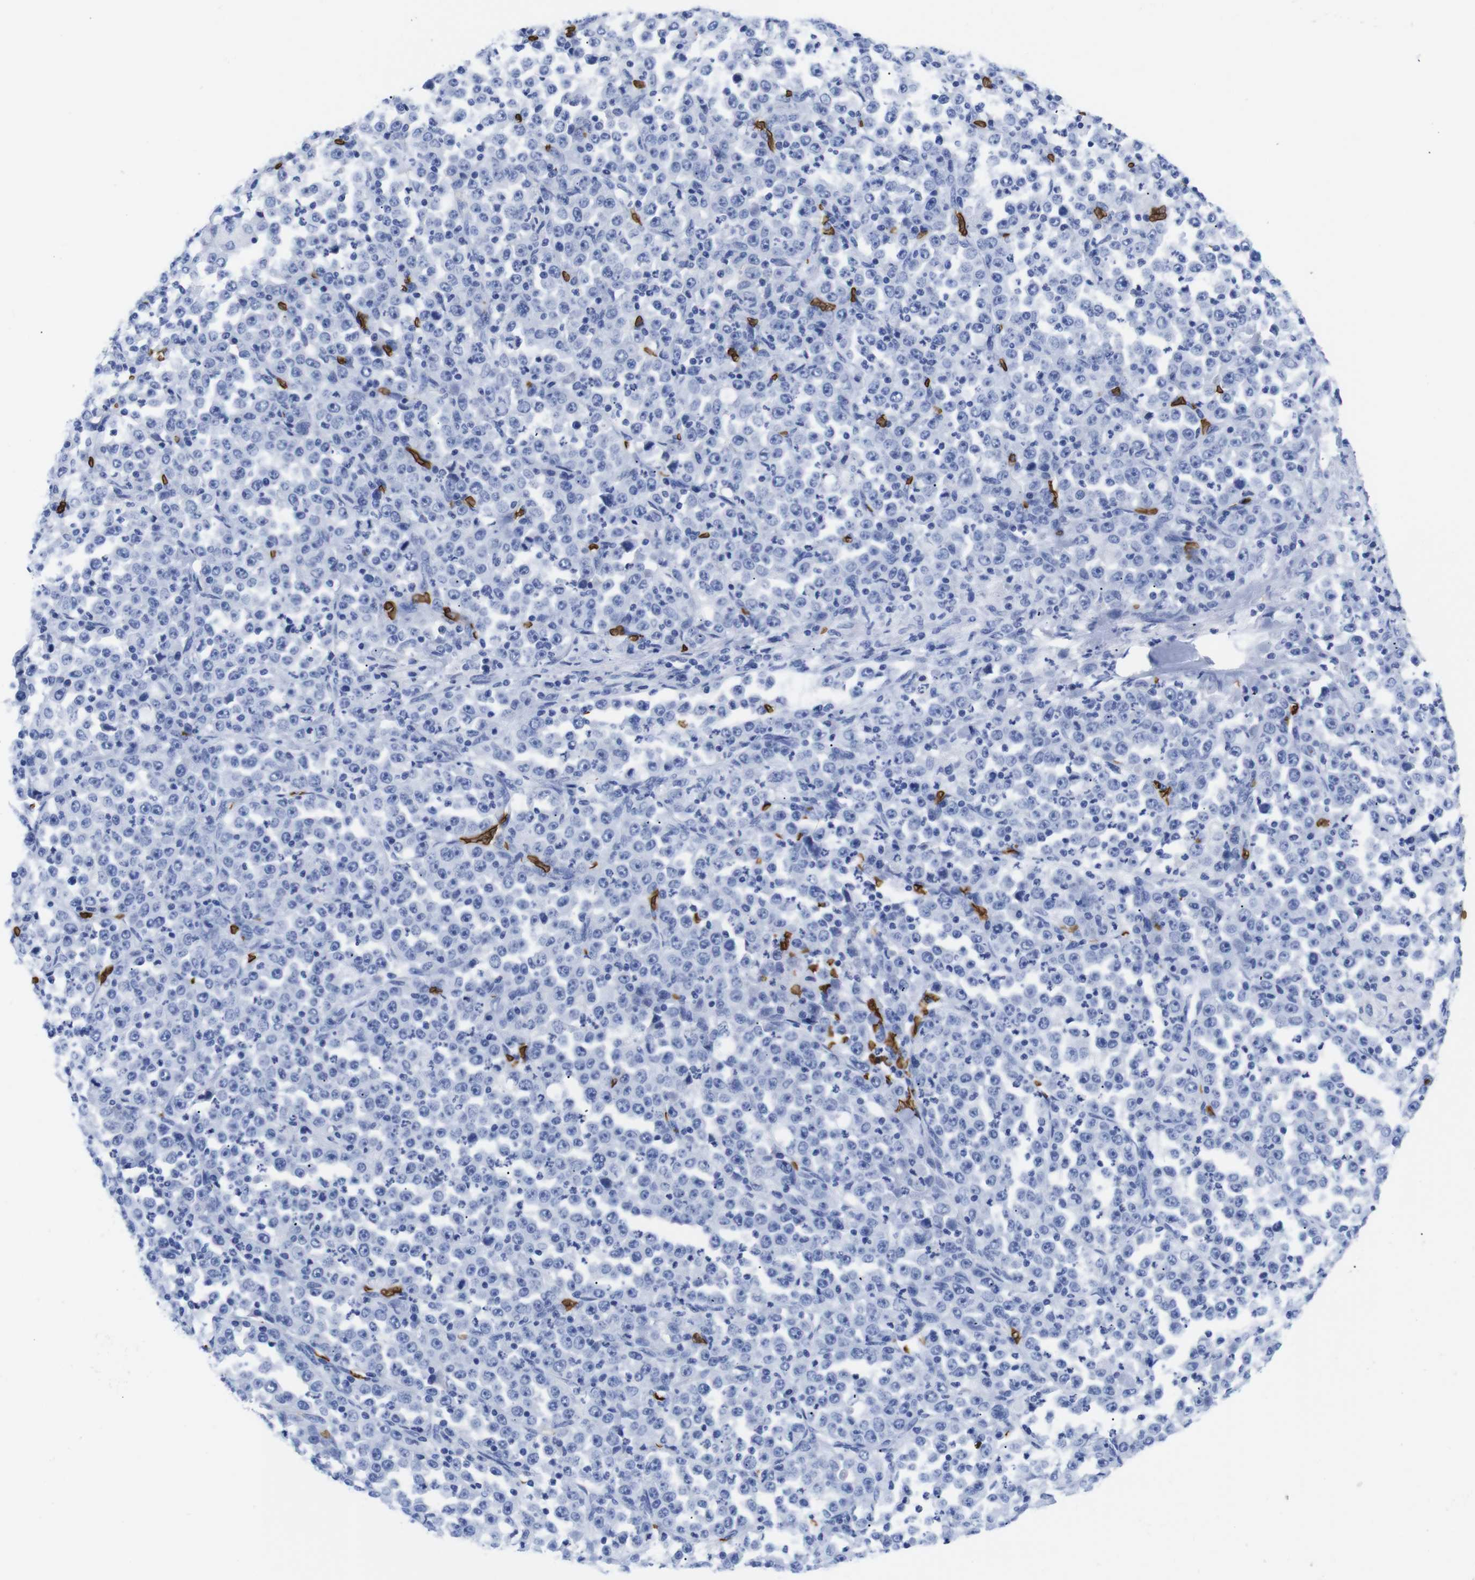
{"staining": {"intensity": "negative", "quantity": "none", "location": "none"}, "tissue": "stomach cancer", "cell_type": "Tumor cells", "image_type": "cancer", "snomed": [{"axis": "morphology", "description": "Normal tissue, NOS"}, {"axis": "morphology", "description": "Adenocarcinoma, NOS"}, {"axis": "topography", "description": "Stomach, upper"}, {"axis": "topography", "description": "Stomach"}], "caption": "Tumor cells show no significant protein staining in stomach cancer (adenocarcinoma).", "gene": "S1PR2", "patient": {"sex": "male", "age": 59}}